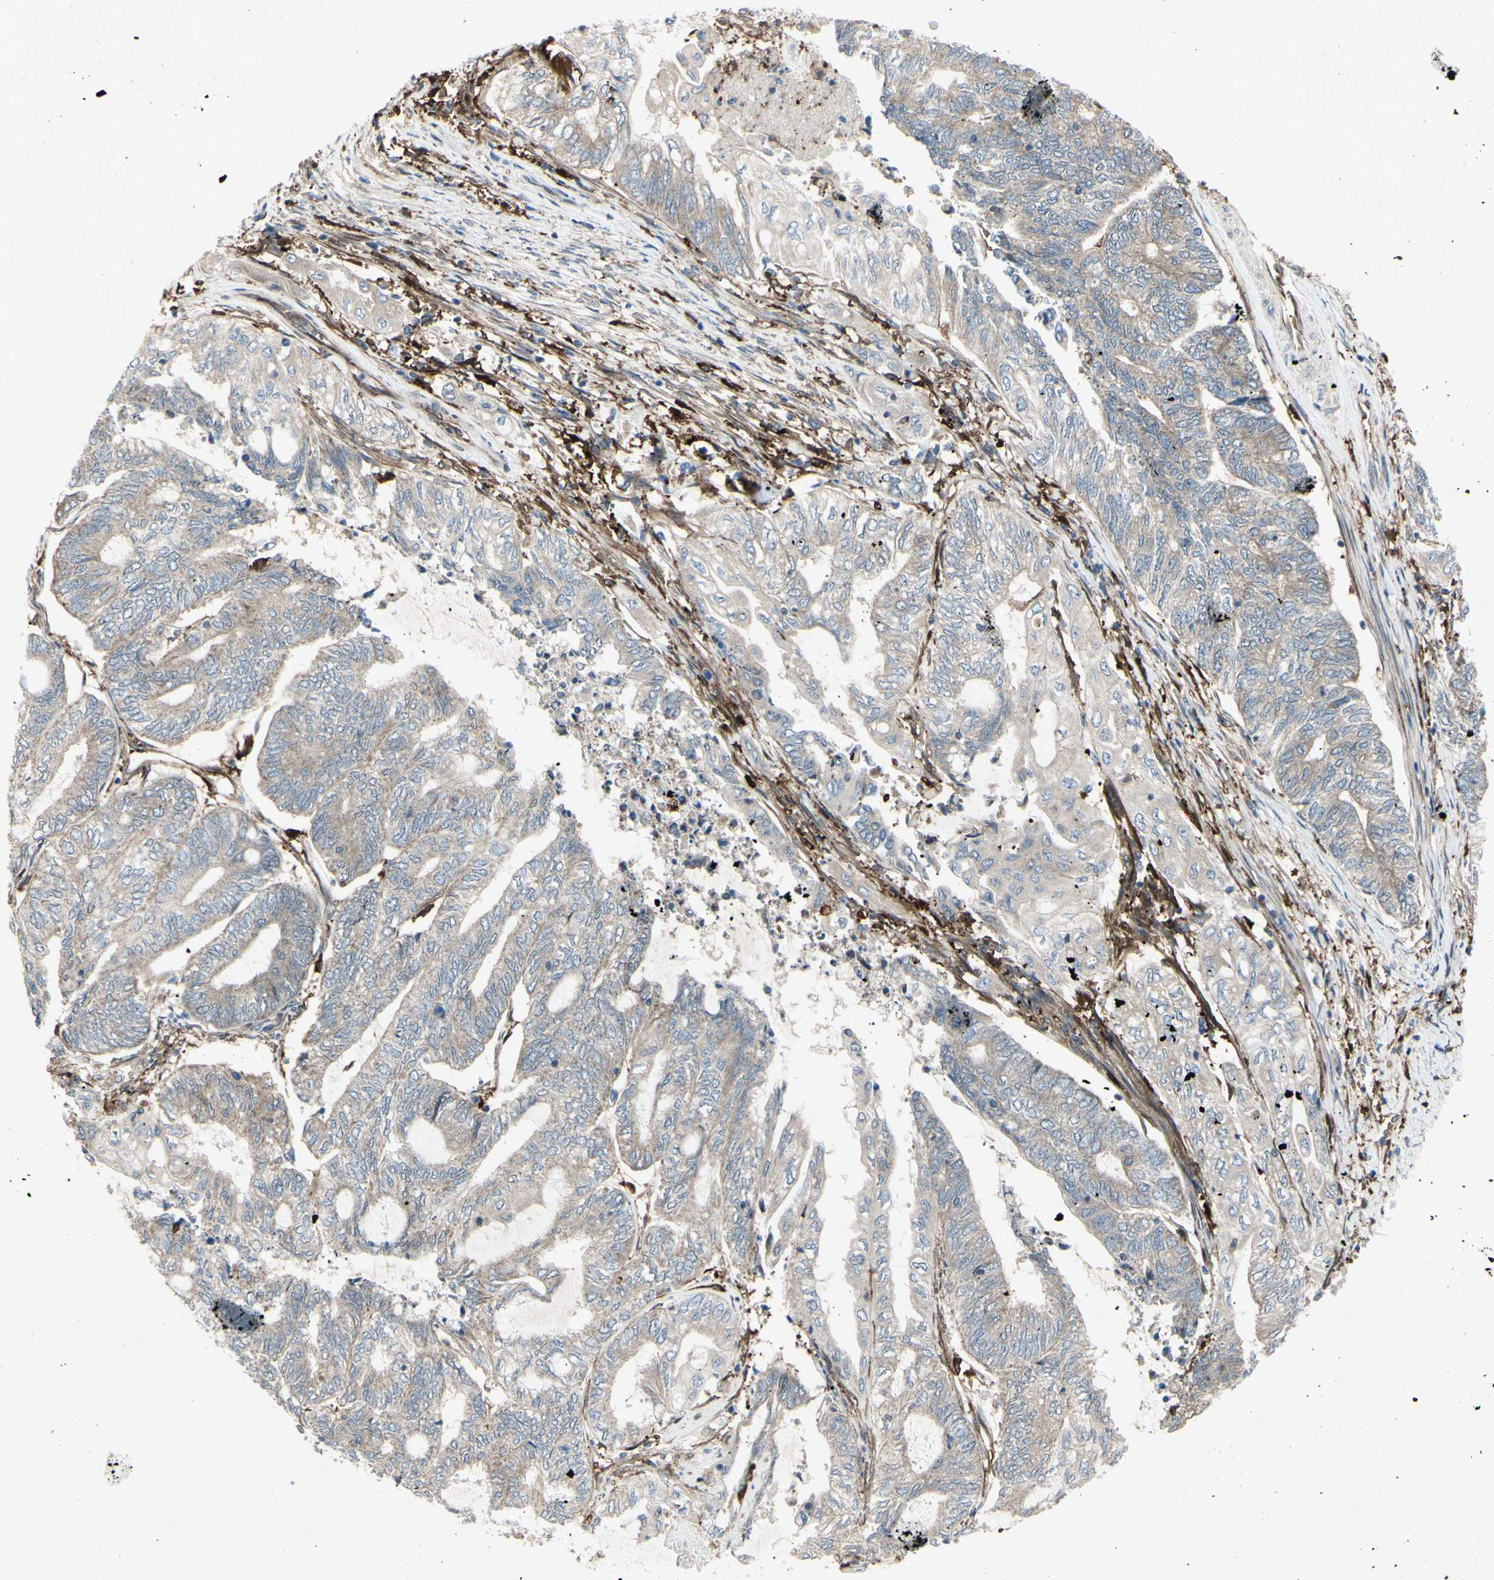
{"staining": {"intensity": "moderate", "quantity": ">75%", "location": "cytoplasmic/membranous"}, "tissue": "endometrial cancer", "cell_type": "Tumor cells", "image_type": "cancer", "snomed": [{"axis": "morphology", "description": "Adenocarcinoma, NOS"}, {"axis": "topography", "description": "Uterus"}, {"axis": "topography", "description": "Endometrium"}], "caption": "Endometrial cancer stained for a protein (brown) shows moderate cytoplasmic/membranous positive staining in approximately >75% of tumor cells.", "gene": "IGSF9B", "patient": {"sex": "female", "age": 70}}